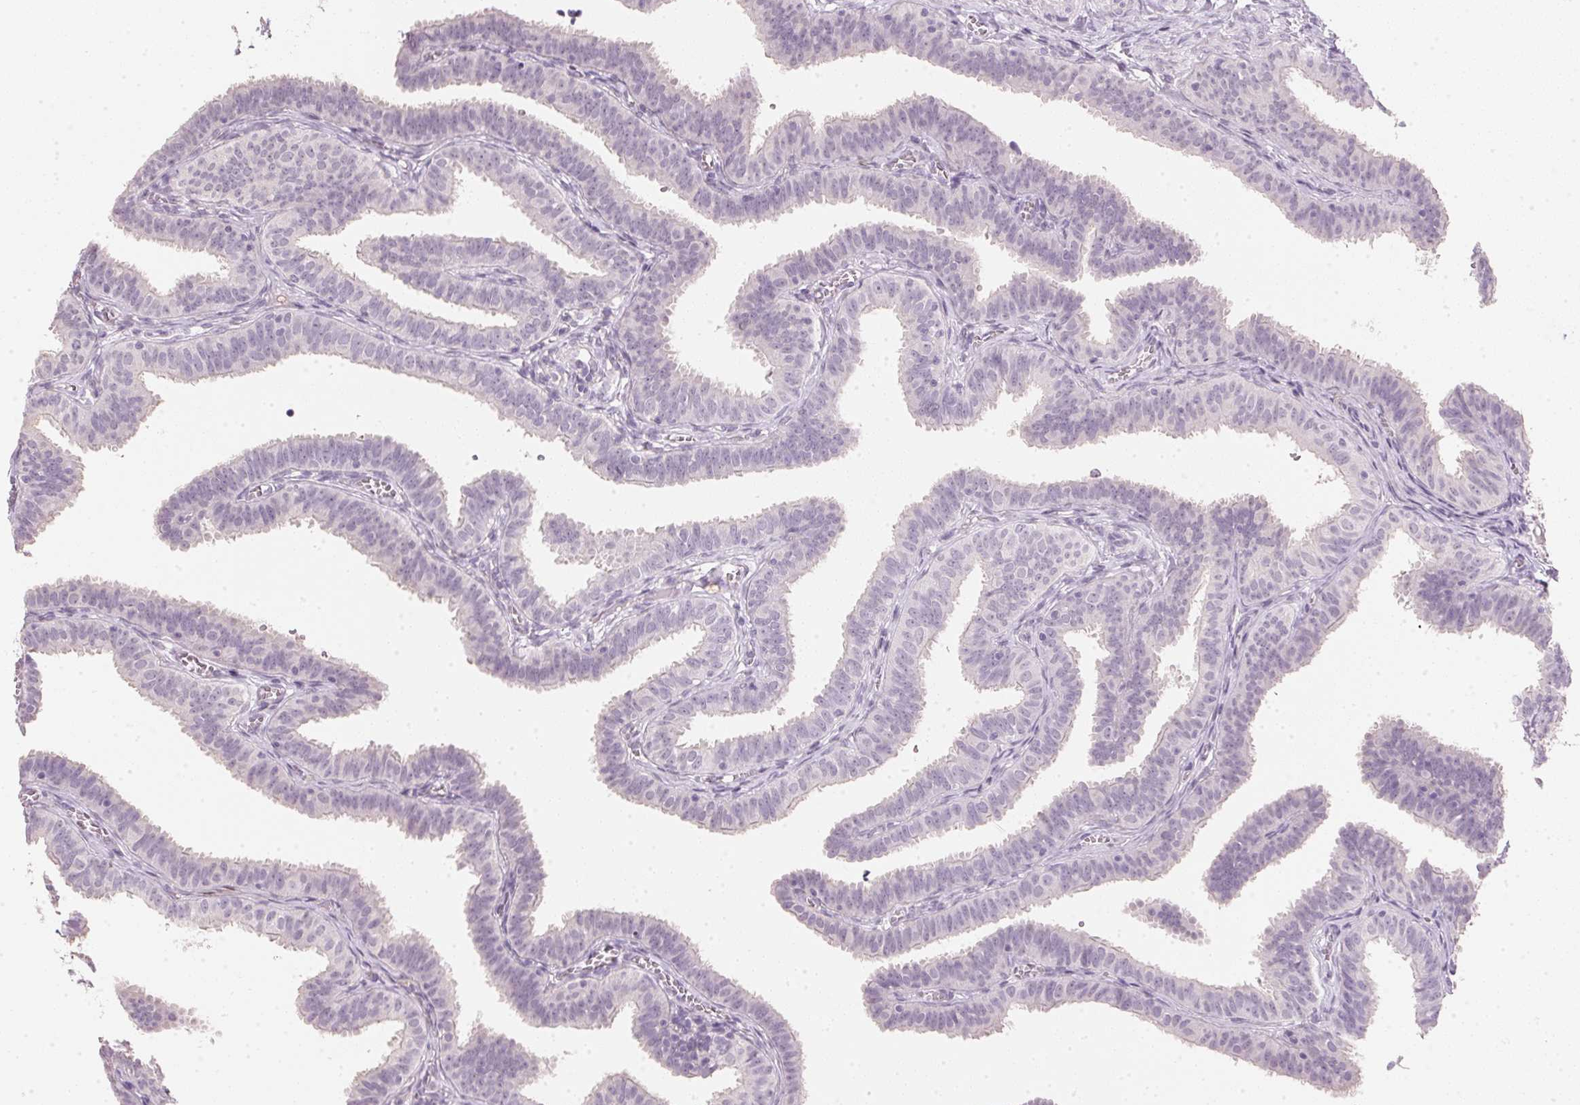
{"staining": {"intensity": "negative", "quantity": "none", "location": "none"}, "tissue": "fallopian tube", "cell_type": "Glandular cells", "image_type": "normal", "snomed": [{"axis": "morphology", "description": "Normal tissue, NOS"}, {"axis": "topography", "description": "Fallopian tube"}], "caption": "Human fallopian tube stained for a protein using immunohistochemistry (IHC) demonstrates no positivity in glandular cells.", "gene": "IGFBP1", "patient": {"sex": "female", "age": 25}}